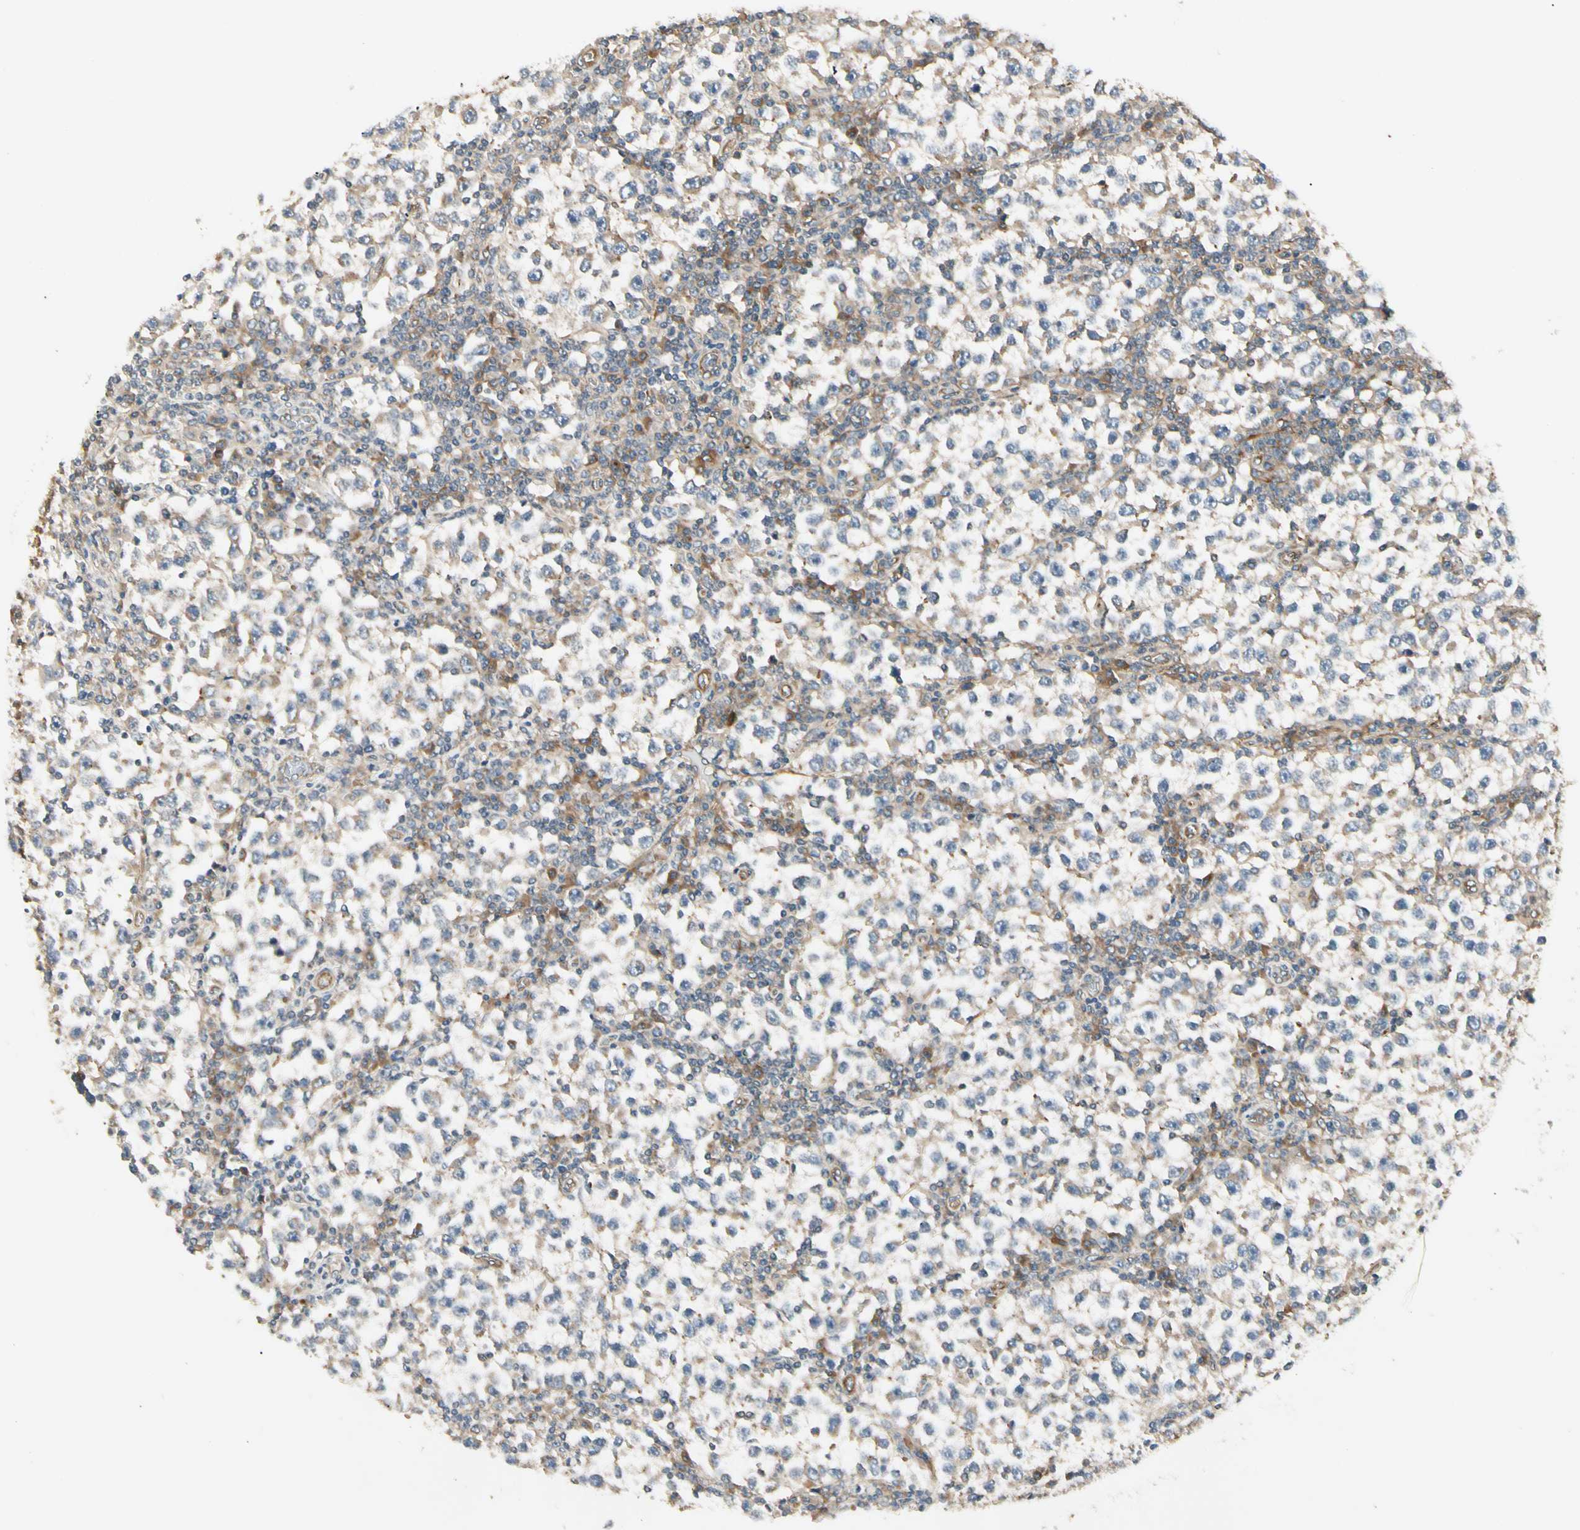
{"staining": {"intensity": "weak", "quantity": "25%-75%", "location": "cytoplasmic/membranous"}, "tissue": "testis cancer", "cell_type": "Tumor cells", "image_type": "cancer", "snomed": [{"axis": "morphology", "description": "Seminoma, NOS"}, {"axis": "topography", "description": "Testis"}], "caption": "Testis cancer stained with a brown dye shows weak cytoplasmic/membranous positive positivity in about 25%-75% of tumor cells.", "gene": "ROCK2", "patient": {"sex": "male", "age": 65}}